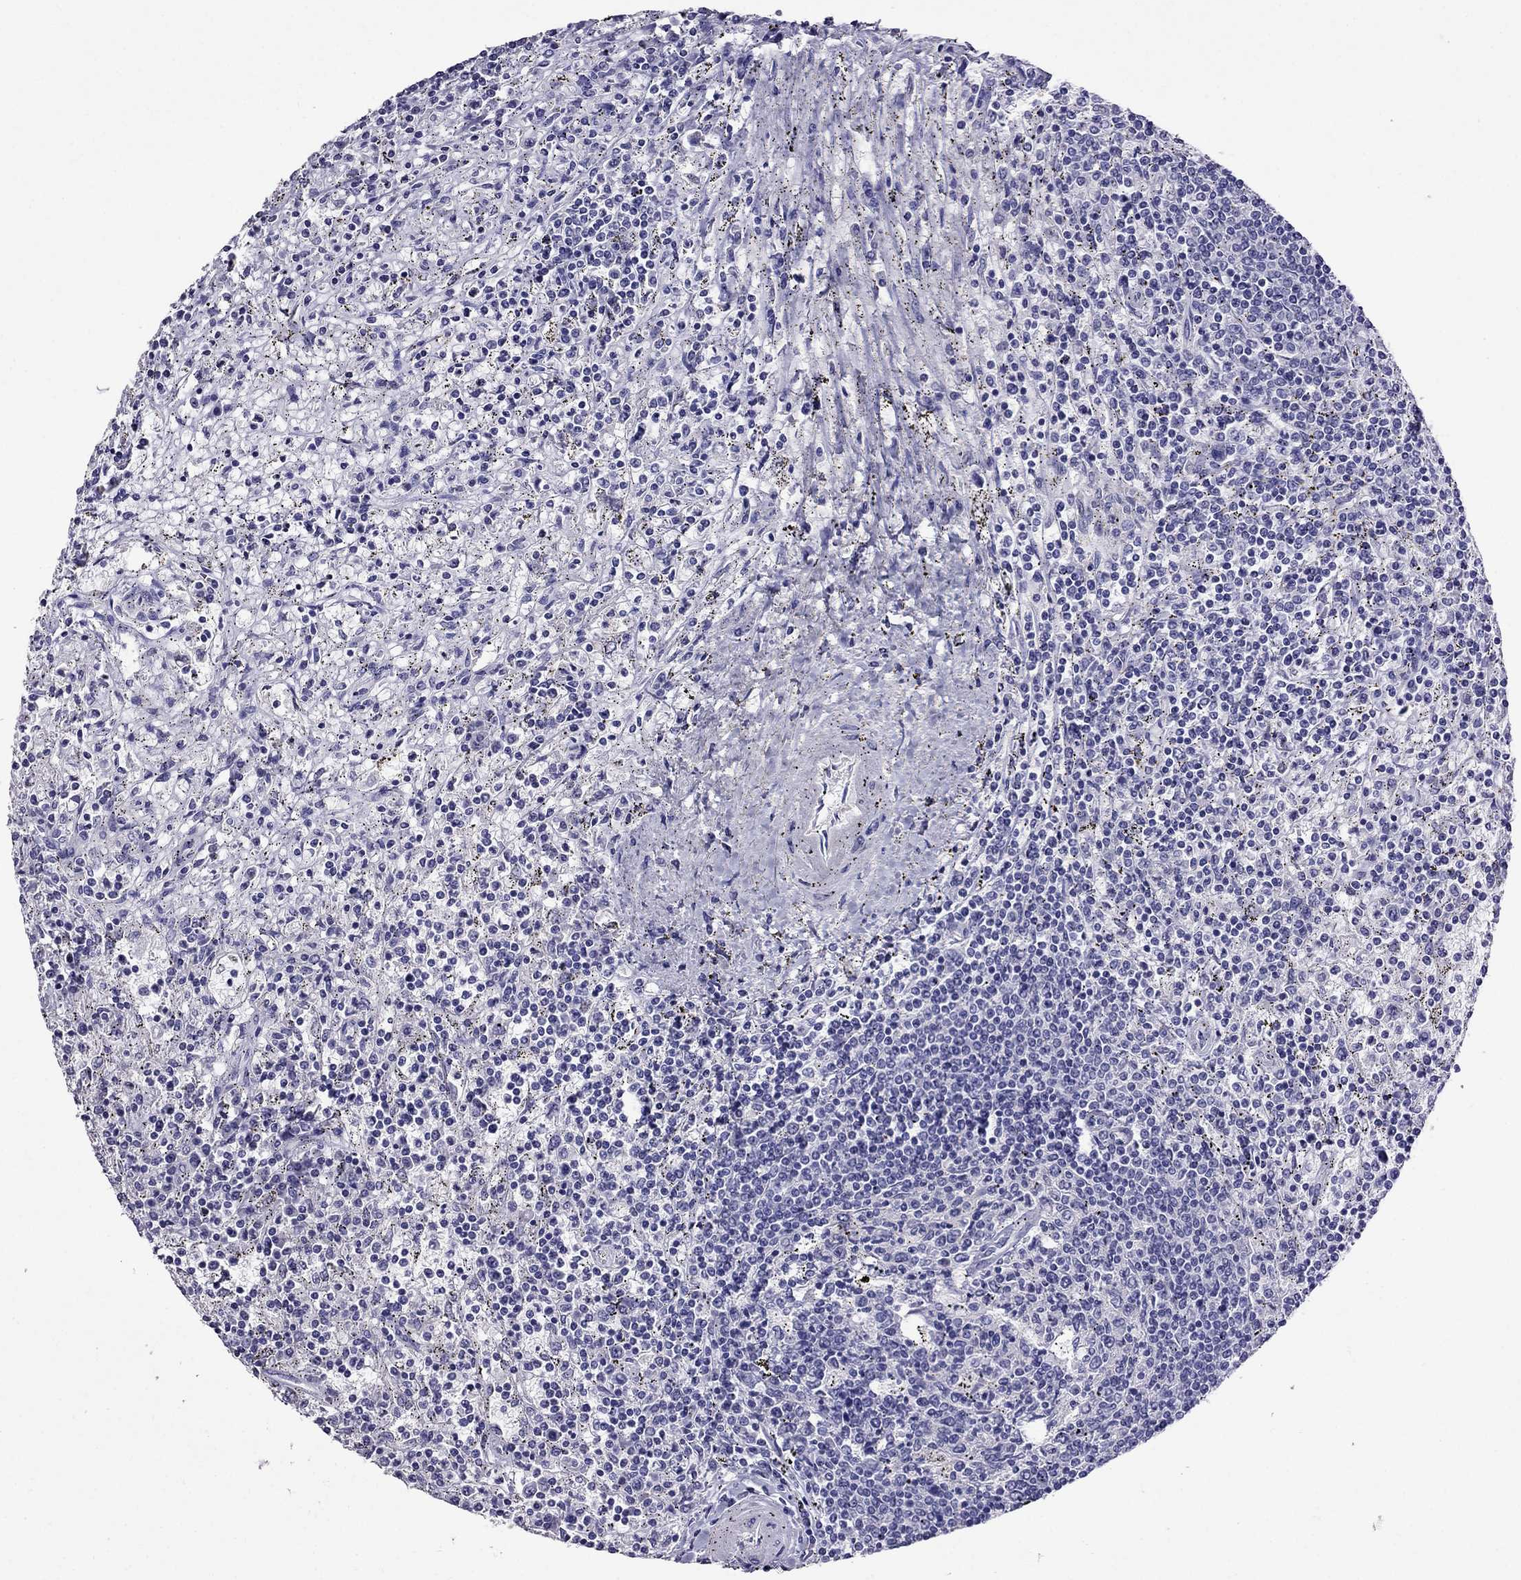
{"staining": {"intensity": "negative", "quantity": "none", "location": "none"}, "tissue": "lymphoma", "cell_type": "Tumor cells", "image_type": "cancer", "snomed": [{"axis": "morphology", "description": "Malignant lymphoma, non-Hodgkin's type, Low grade"}, {"axis": "topography", "description": "Spleen"}], "caption": "This micrograph is of lymphoma stained with immunohistochemistry to label a protein in brown with the nuclei are counter-stained blue. There is no positivity in tumor cells. (DAB IHC with hematoxylin counter stain).", "gene": "OXCT2", "patient": {"sex": "male", "age": 62}}